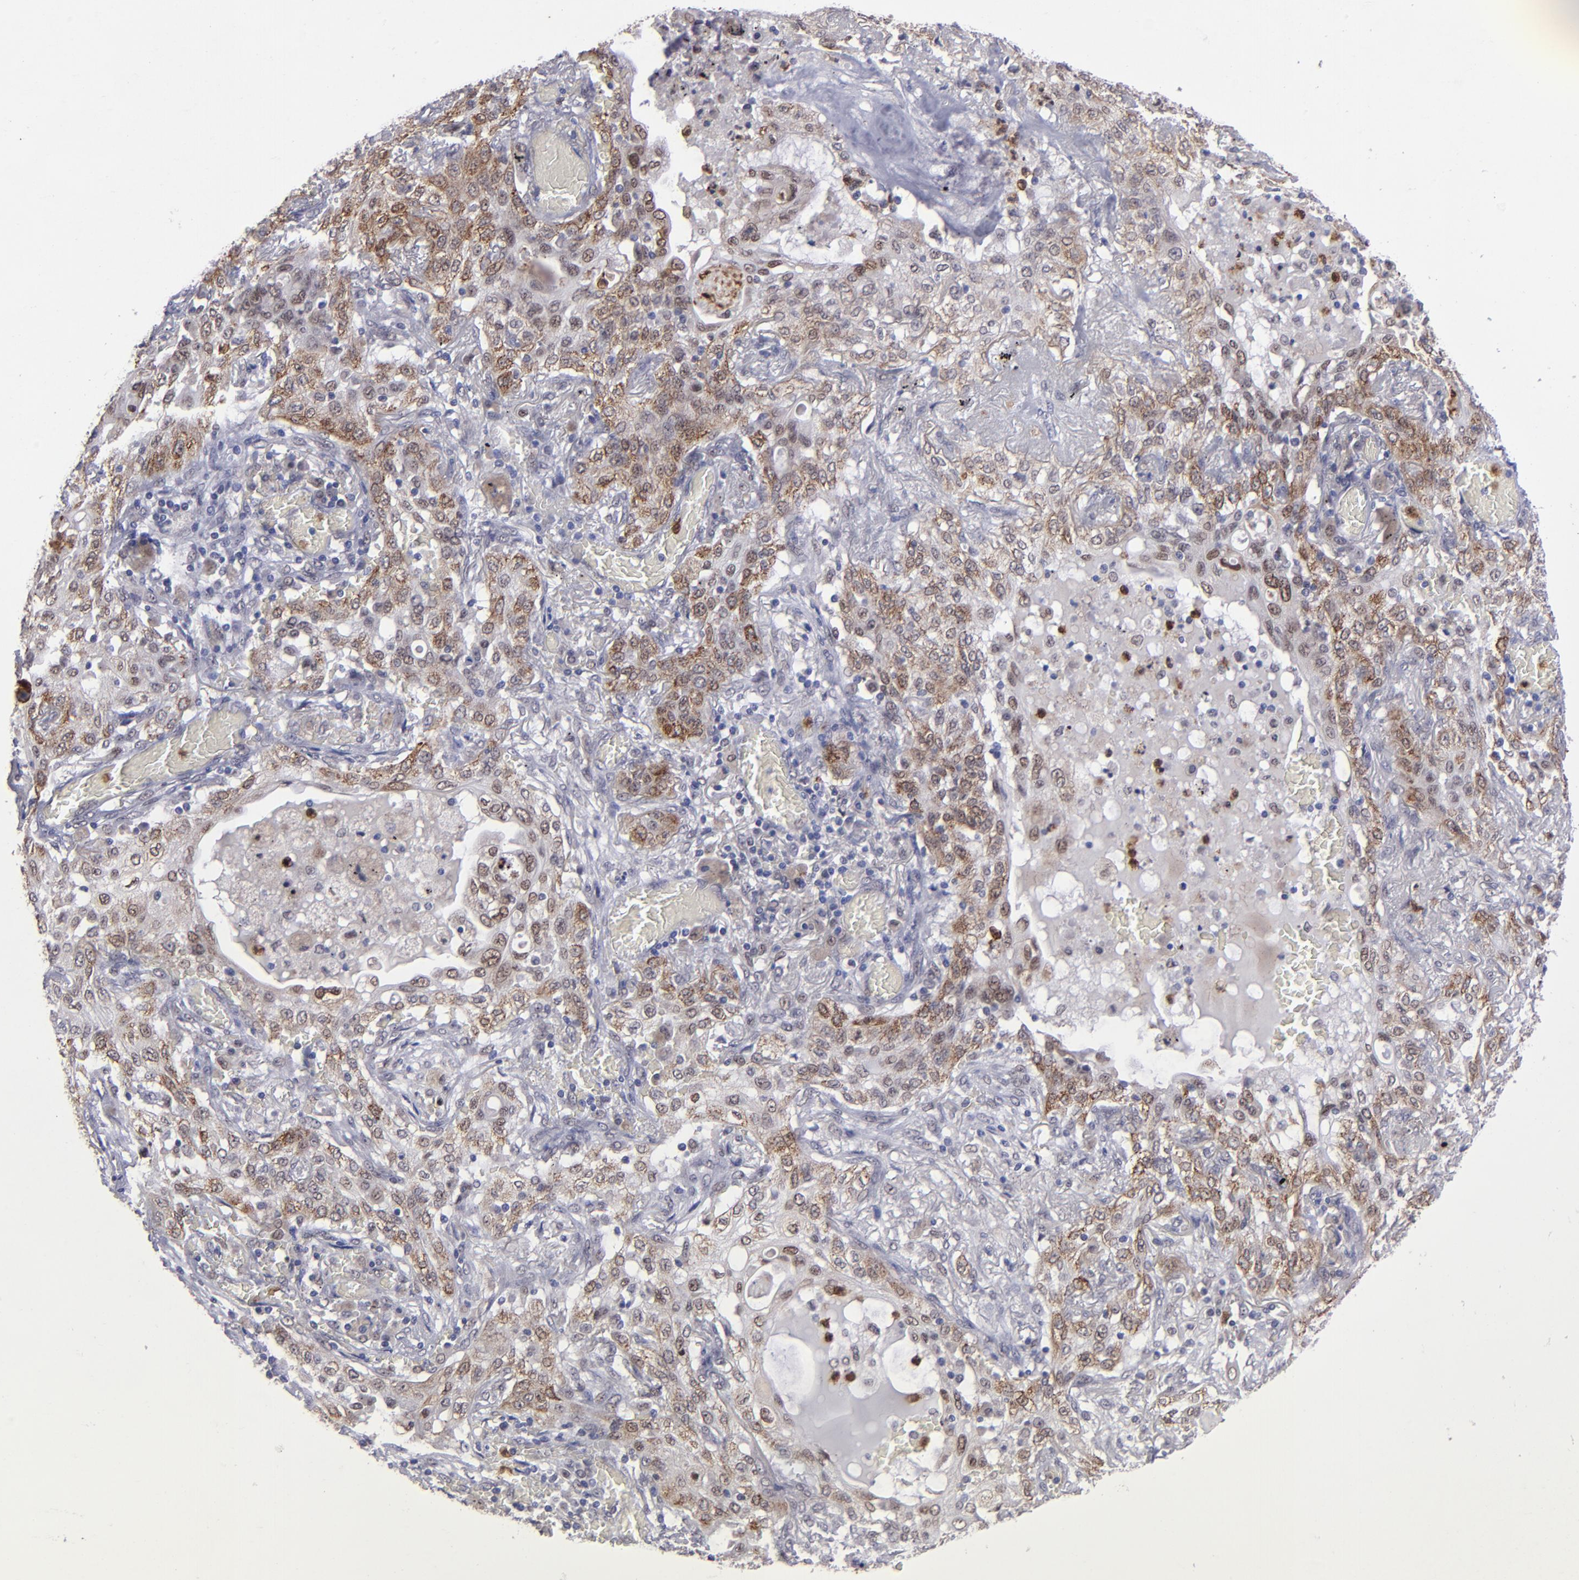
{"staining": {"intensity": "moderate", "quantity": "25%-75%", "location": "cytoplasmic/membranous,nuclear"}, "tissue": "lung cancer", "cell_type": "Tumor cells", "image_type": "cancer", "snomed": [{"axis": "morphology", "description": "Squamous cell carcinoma, NOS"}, {"axis": "topography", "description": "Lung"}], "caption": "The photomicrograph displays staining of lung squamous cell carcinoma, revealing moderate cytoplasmic/membranous and nuclear protein staining (brown color) within tumor cells. The staining was performed using DAB to visualize the protein expression in brown, while the nuclei were stained in blue with hematoxylin (Magnification: 20x).", "gene": "RREB1", "patient": {"sex": "female", "age": 47}}